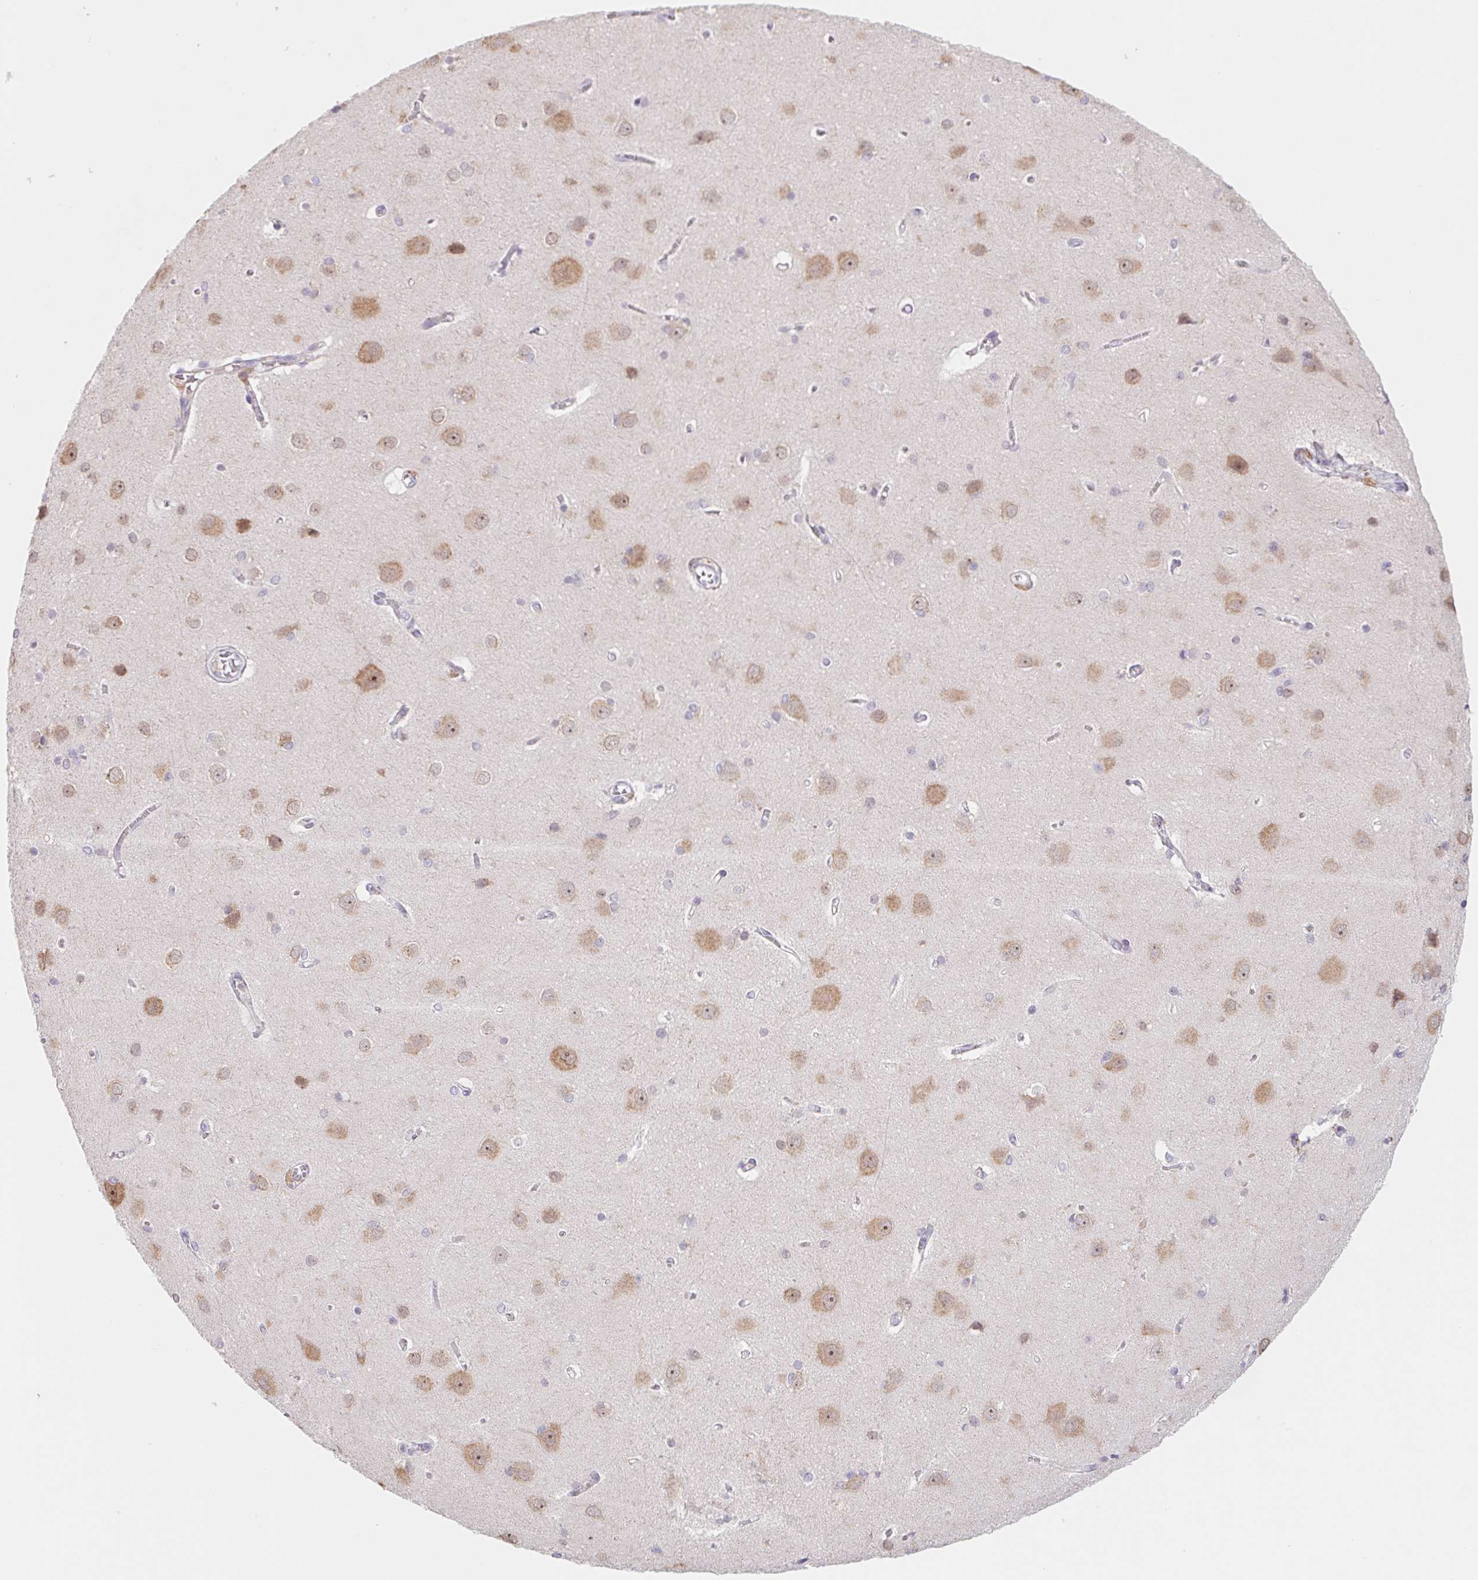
{"staining": {"intensity": "negative", "quantity": "none", "location": "none"}, "tissue": "cerebral cortex", "cell_type": "Endothelial cells", "image_type": "normal", "snomed": [{"axis": "morphology", "description": "Normal tissue, NOS"}, {"axis": "topography", "description": "Cerebral cortex"}], "caption": "Unremarkable cerebral cortex was stained to show a protein in brown. There is no significant positivity in endothelial cells.", "gene": "PNMA8B", "patient": {"sex": "male", "age": 37}}